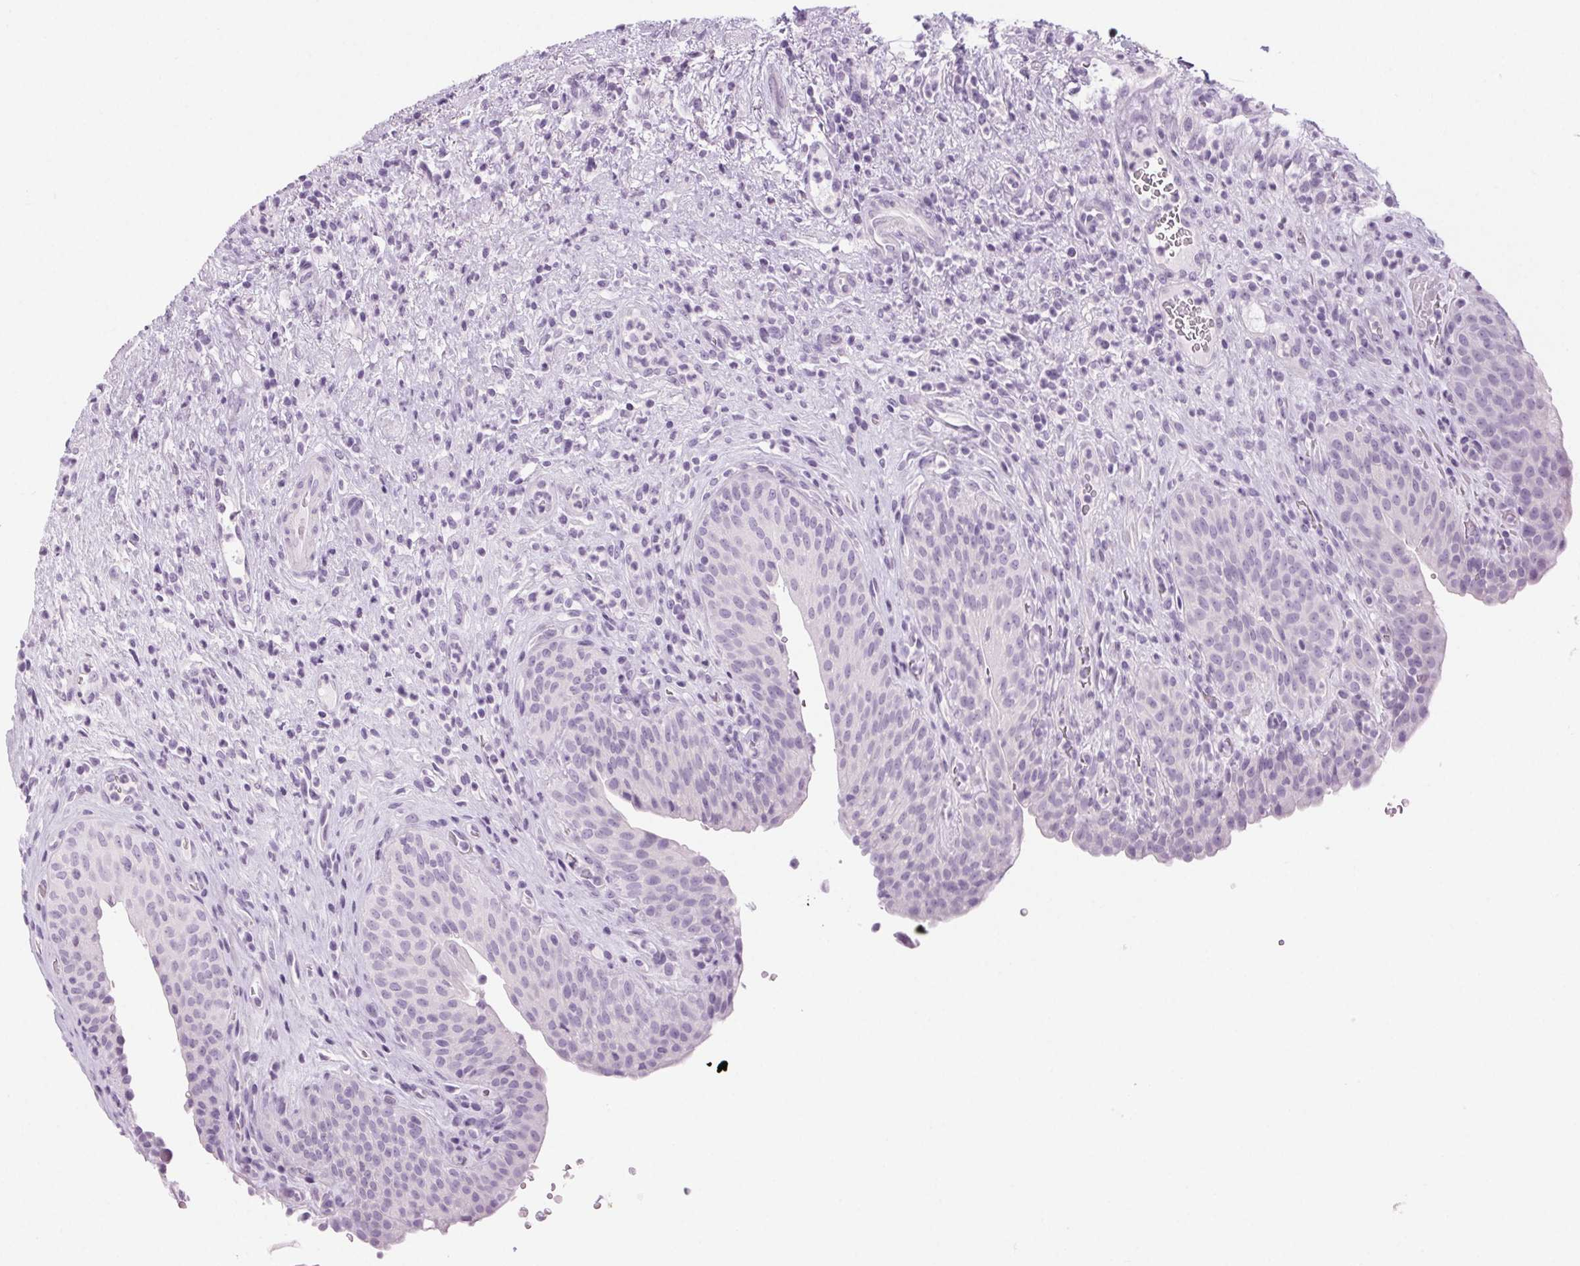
{"staining": {"intensity": "negative", "quantity": "none", "location": "none"}, "tissue": "urinary bladder", "cell_type": "Urothelial cells", "image_type": "normal", "snomed": [{"axis": "morphology", "description": "Normal tissue, NOS"}, {"axis": "topography", "description": "Urinary bladder"}, {"axis": "topography", "description": "Peripheral nerve tissue"}], "caption": "Micrograph shows no significant protein staining in urothelial cells of benign urinary bladder. (Brightfield microscopy of DAB immunohistochemistry (IHC) at high magnification).", "gene": "LRP2", "patient": {"sex": "male", "age": 66}}